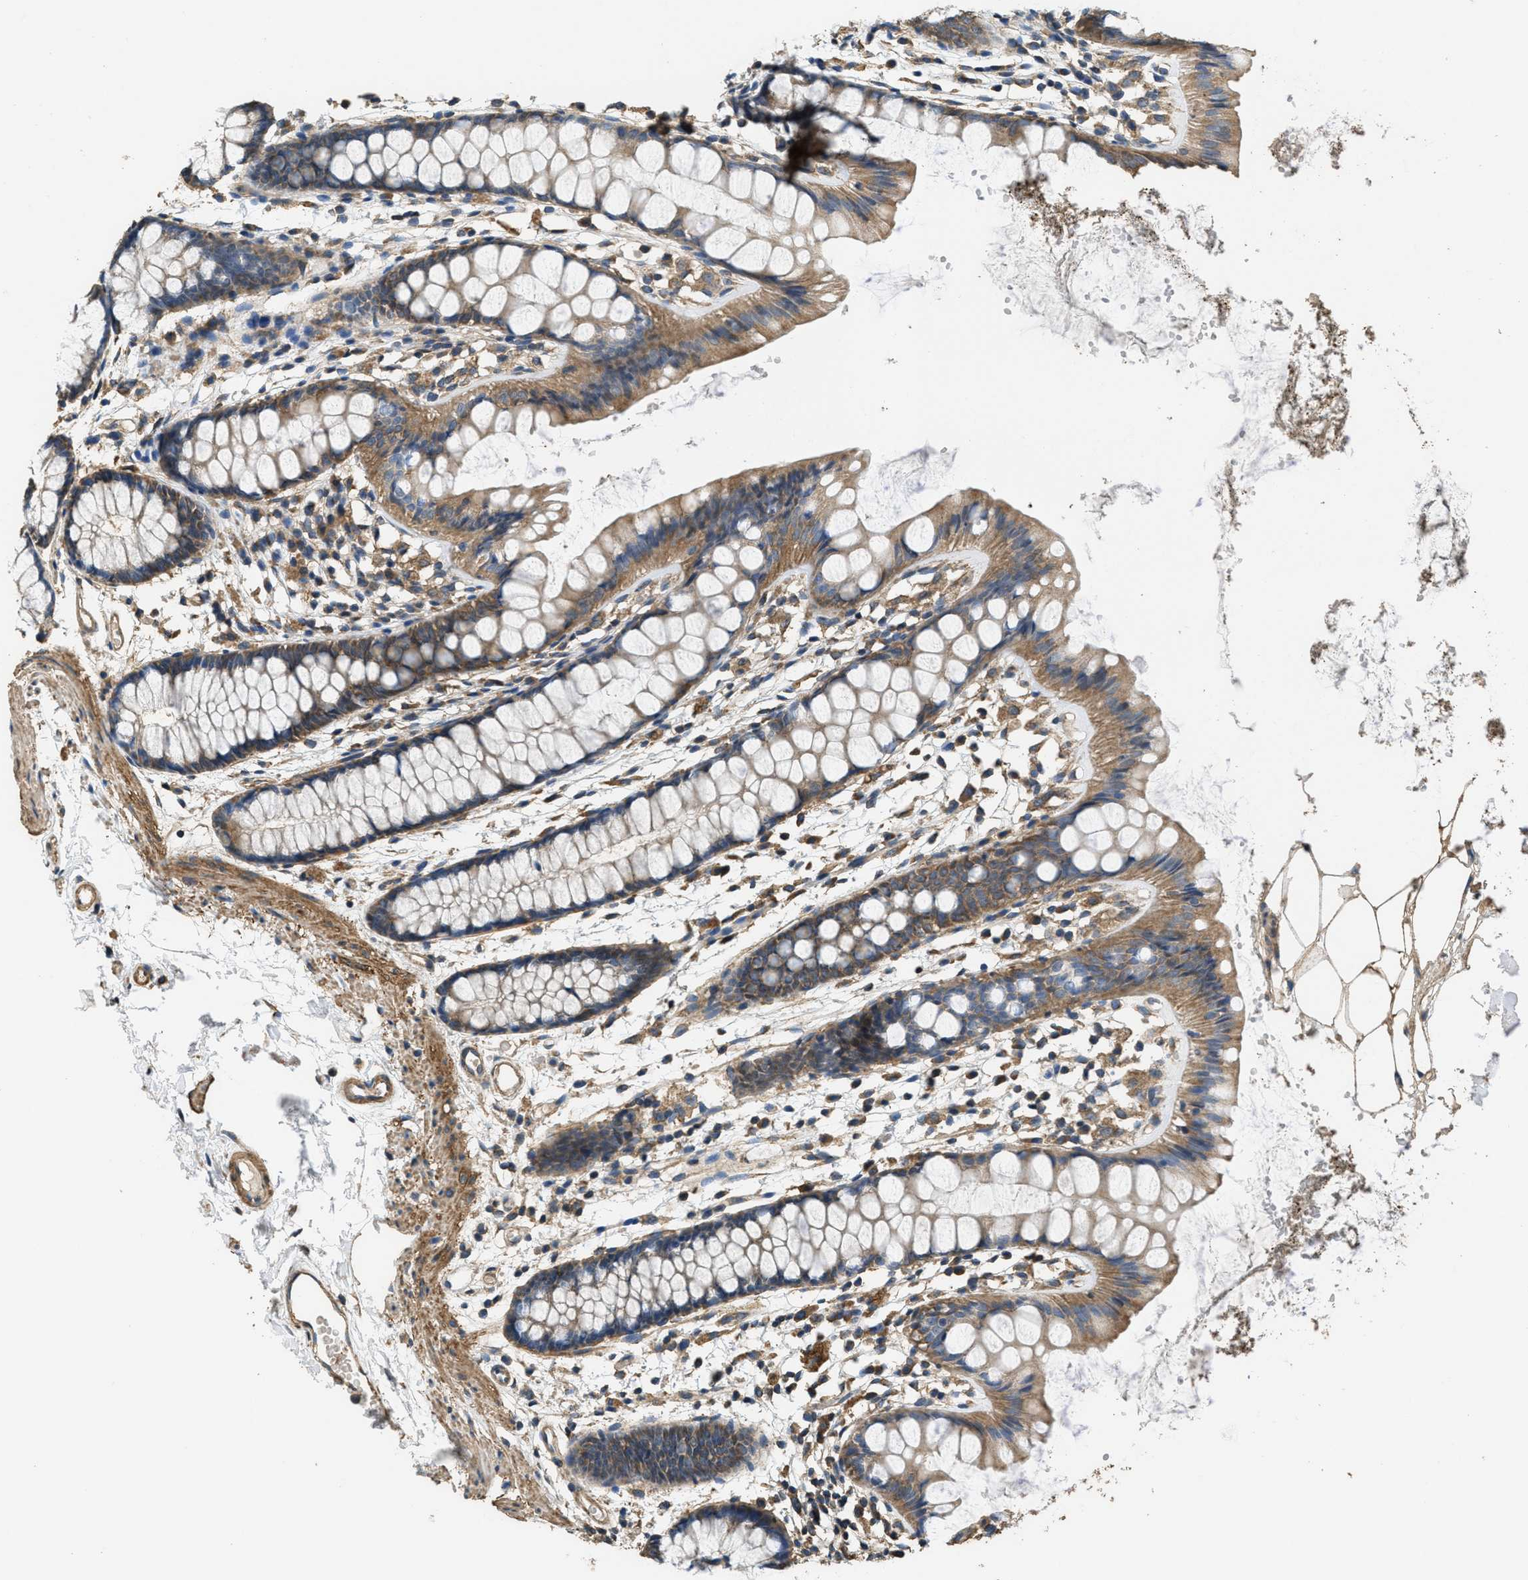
{"staining": {"intensity": "moderate", "quantity": ">75%", "location": "cytoplasmic/membranous"}, "tissue": "rectum", "cell_type": "Glandular cells", "image_type": "normal", "snomed": [{"axis": "morphology", "description": "Normal tissue, NOS"}, {"axis": "topography", "description": "Rectum"}], "caption": "This image reveals normal rectum stained with immunohistochemistry (IHC) to label a protein in brown. The cytoplasmic/membranous of glandular cells show moderate positivity for the protein. Nuclei are counter-stained blue.", "gene": "THBS2", "patient": {"sex": "female", "age": 66}}